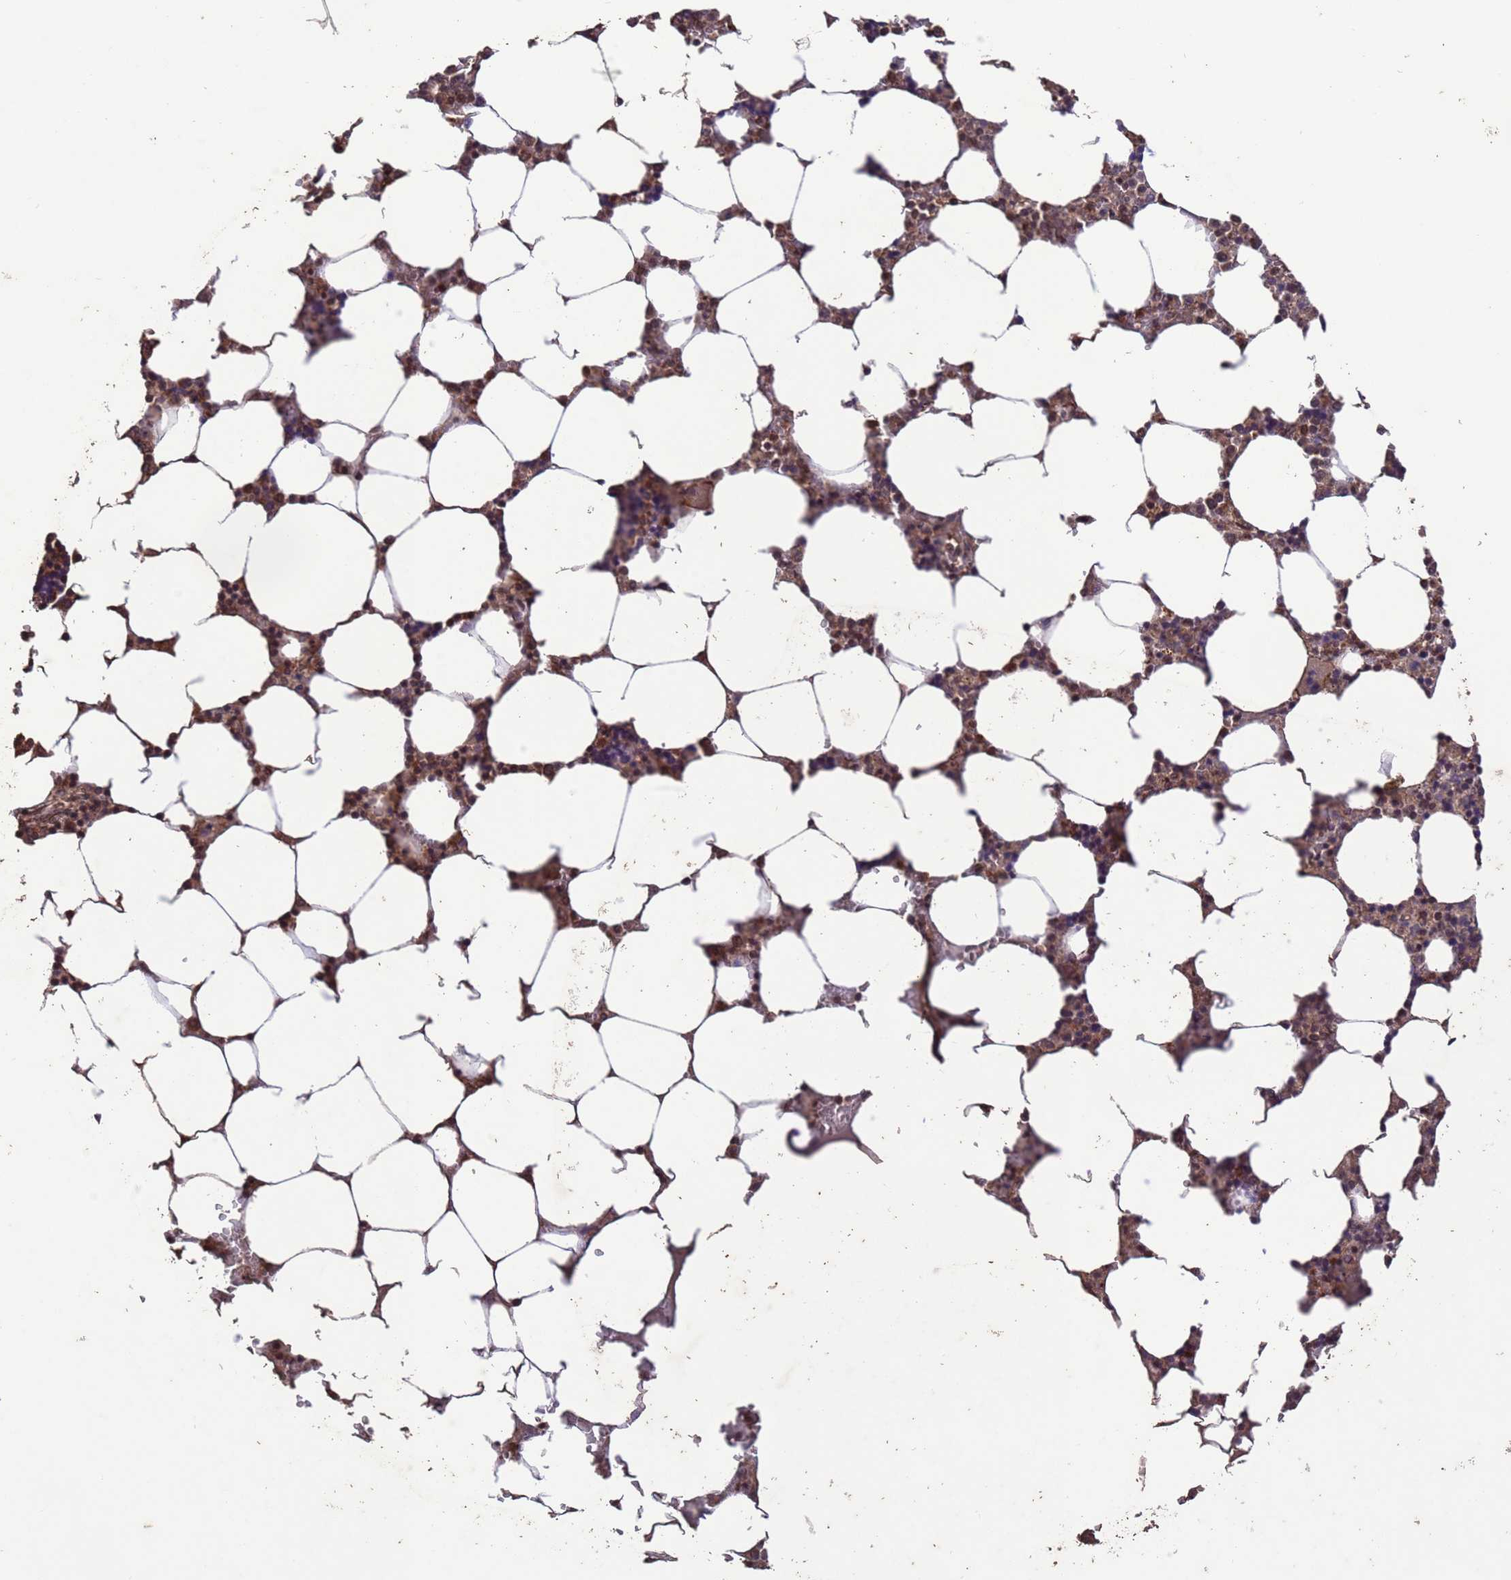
{"staining": {"intensity": "moderate", "quantity": "25%-75%", "location": "cytoplasmic/membranous,nuclear"}, "tissue": "bone marrow", "cell_type": "Hematopoietic cells", "image_type": "normal", "snomed": [{"axis": "morphology", "description": "Normal tissue, NOS"}, {"axis": "topography", "description": "Bone marrow"}], "caption": "An IHC image of unremarkable tissue is shown. Protein staining in brown labels moderate cytoplasmic/membranous,nuclear positivity in bone marrow within hematopoietic cells.", "gene": "VSTM4", "patient": {"sex": "male", "age": 64}}